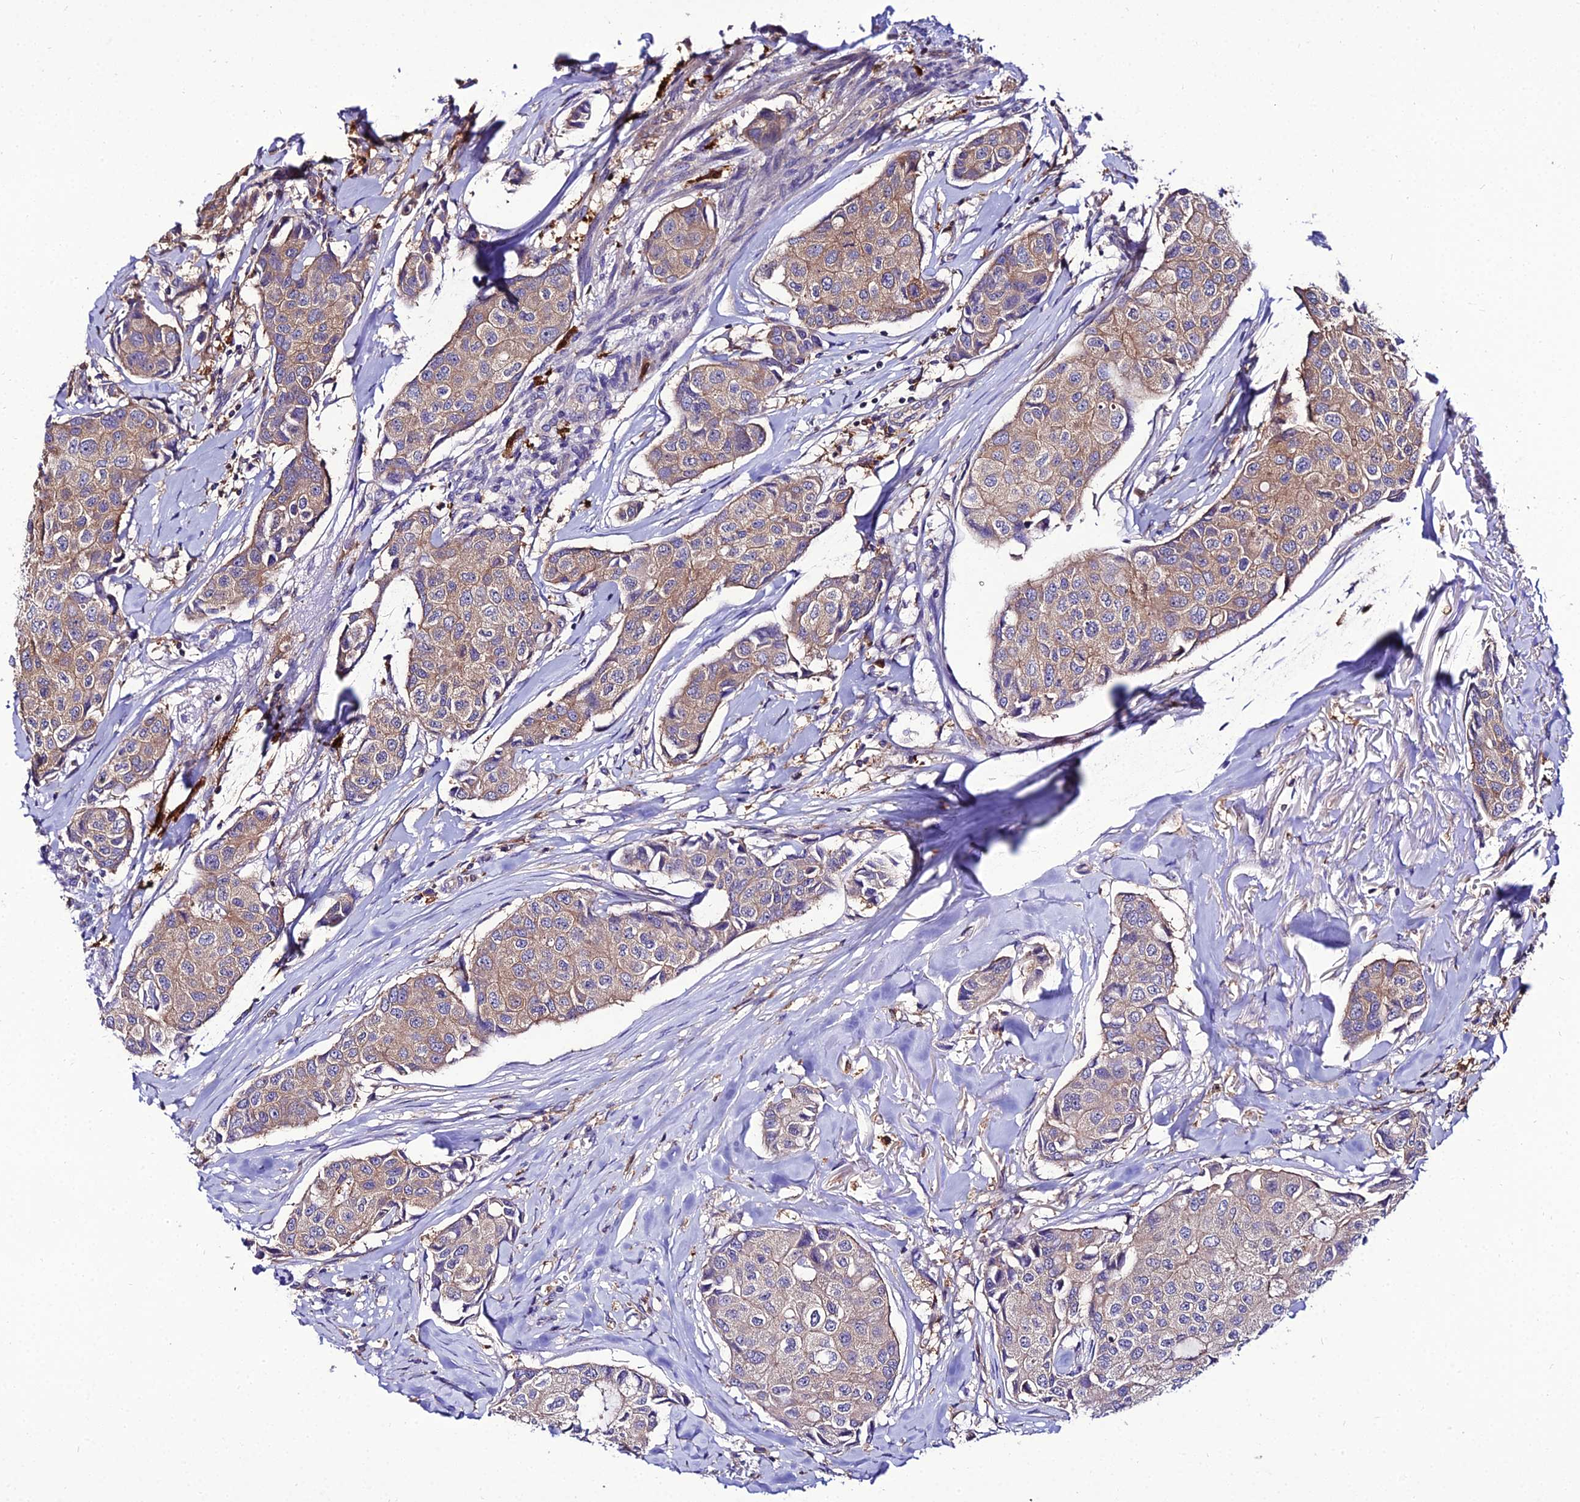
{"staining": {"intensity": "weak", "quantity": "25%-75%", "location": "cytoplasmic/membranous"}, "tissue": "breast cancer", "cell_type": "Tumor cells", "image_type": "cancer", "snomed": [{"axis": "morphology", "description": "Duct carcinoma"}, {"axis": "topography", "description": "Breast"}], "caption": "Breast invasive ductal carcinoma tissue demonstrates weak cytoplasmic/membranous expression in approximately 25%-75% of tumor cells The protein is stained brown, and the nuclei are stained in blue (DAB IHC with brightfield microscopy, high magnification).", "gene": "C2orf69", "patient": {"sex": "female", "age": 80}}